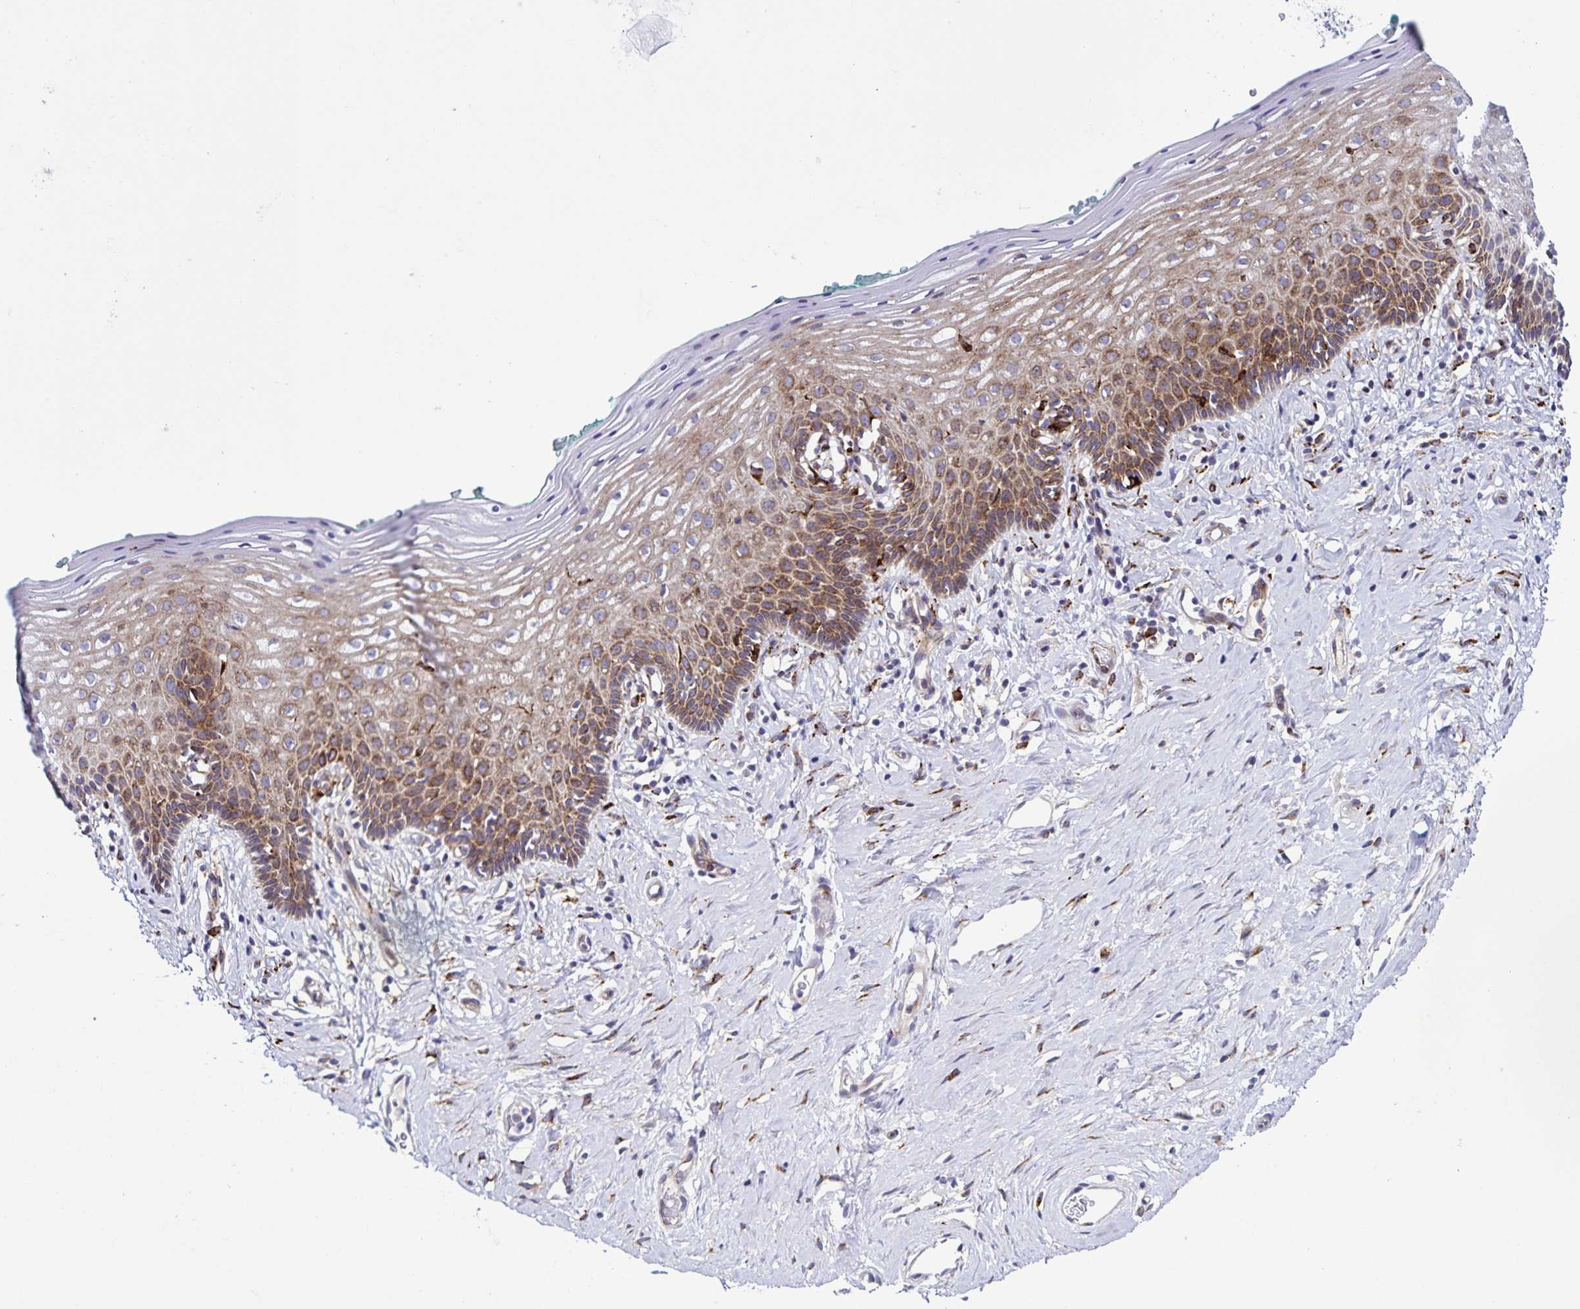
{"staining": {"intensity": "moderate", "quantity": "25%-75%", "location": "cytoplasmic/membranous"}, "tissue": "vagina", "cell_type": "Squamous epithelial cells", "image_type": "normal", "snomed": [{"axis": "morphology", "description": "Normal tissue, NOS"}, {"axis": "topography", "description": "Vagina"}], "caption": "IHC micrograph of benign vagina stained for a protein (brown), which reveals medium levels of moderate cytoplasmic/membranous positivity in approximately 25%-75% of squamous epithelial cells.", "gene": "OSBPL5", "patient": {"sex": "female", "age": 42}}